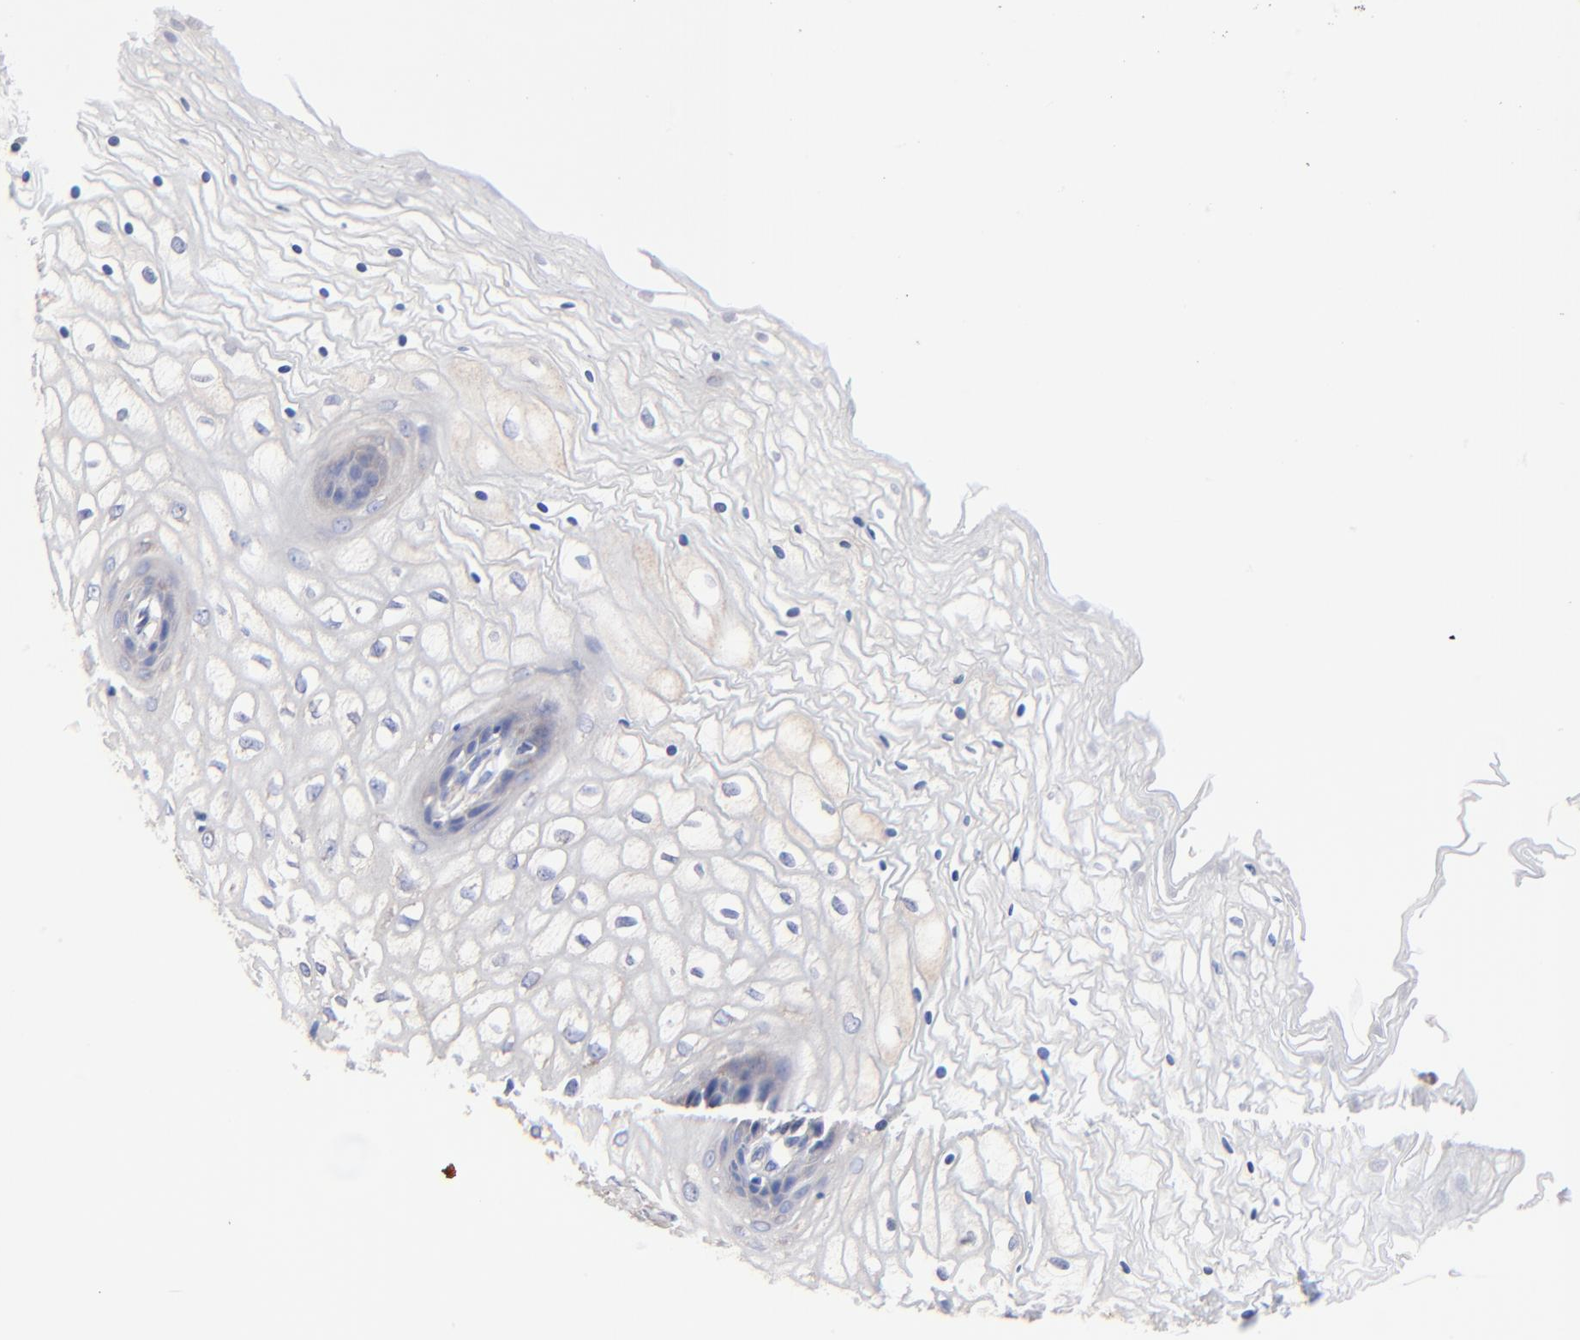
{"staining": {"intensity": "weak", "quantity": "25%-75%", "location": "cytoplasmic/membranous"}, "tissue": "vagina", "cell_type": "Squamous epithelial cells", "image_type": "normal", "snomed": [{"axis": "morphology", "description": "Normal tissue, NOS"}, {"axis": "topography", "description": "Vagina"}], "caption": "Protein staining of benign vagina displays weak cytoplasmic/membranous positivity in about 25%-75% of squamous epithelial cells.", "gene": "PPFIBP2", "patient": {"sex": "female", "age": 34}}